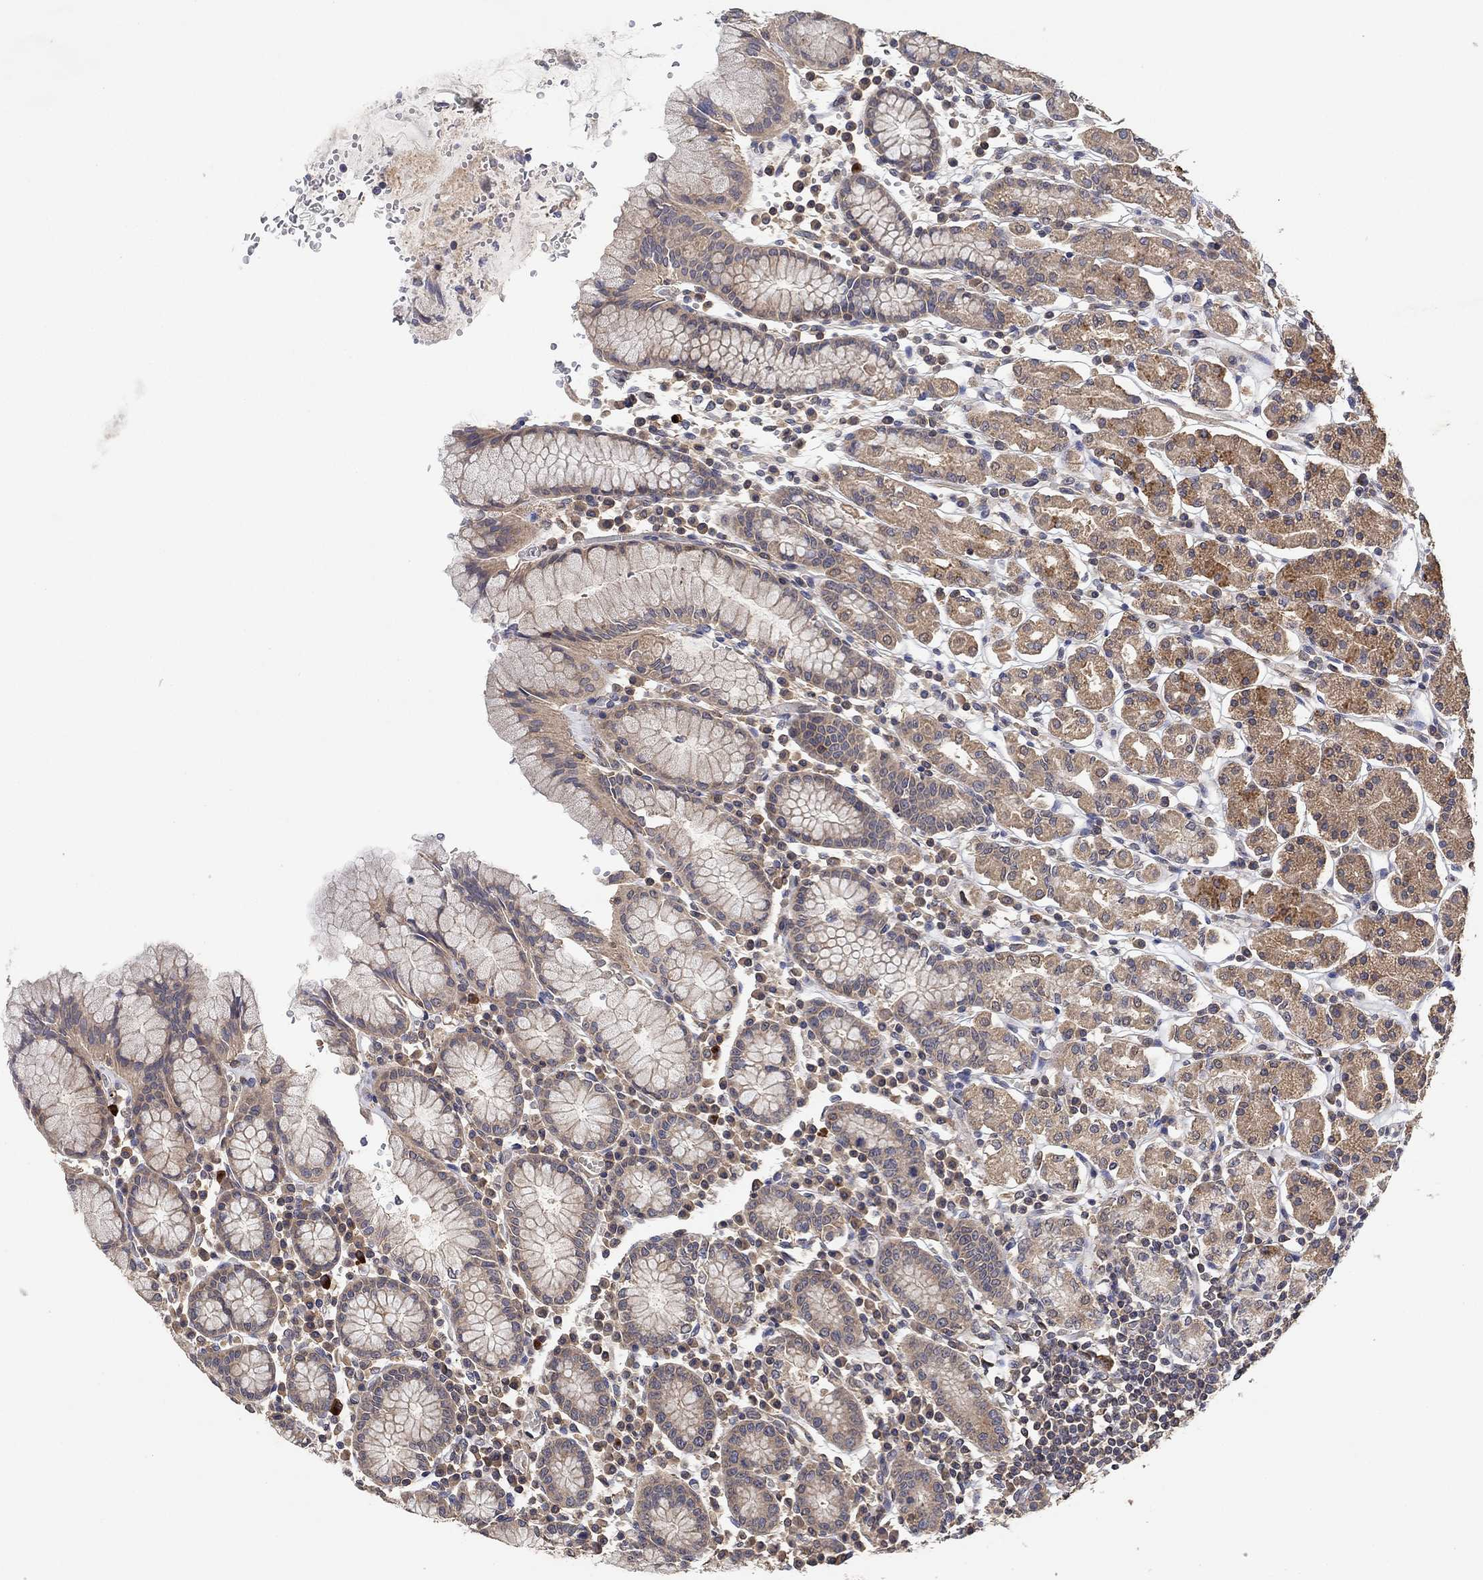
{"staining": {"intensity": "weak", "quantity": "25%-75%", "location": "cytoplasmic/membranous"}, "tissue": "stomach", "cell_type": "Glandular cells", "image_type": "normal", "snomed": [{"axis": "morphology", "description": "Normal tissue, NOS"}, {"axis": "topography", "description": "Stomach, upper"}, {"axis": "topography", "description": "Stomach"}], "caption": "A photomicrograph of human stomach stained for a protein exhibits weak cytoplasmic/membranous brown staining in glandular cells.", "gene": "CCDC43", "patient": {"sex": "male", "age": 62}}